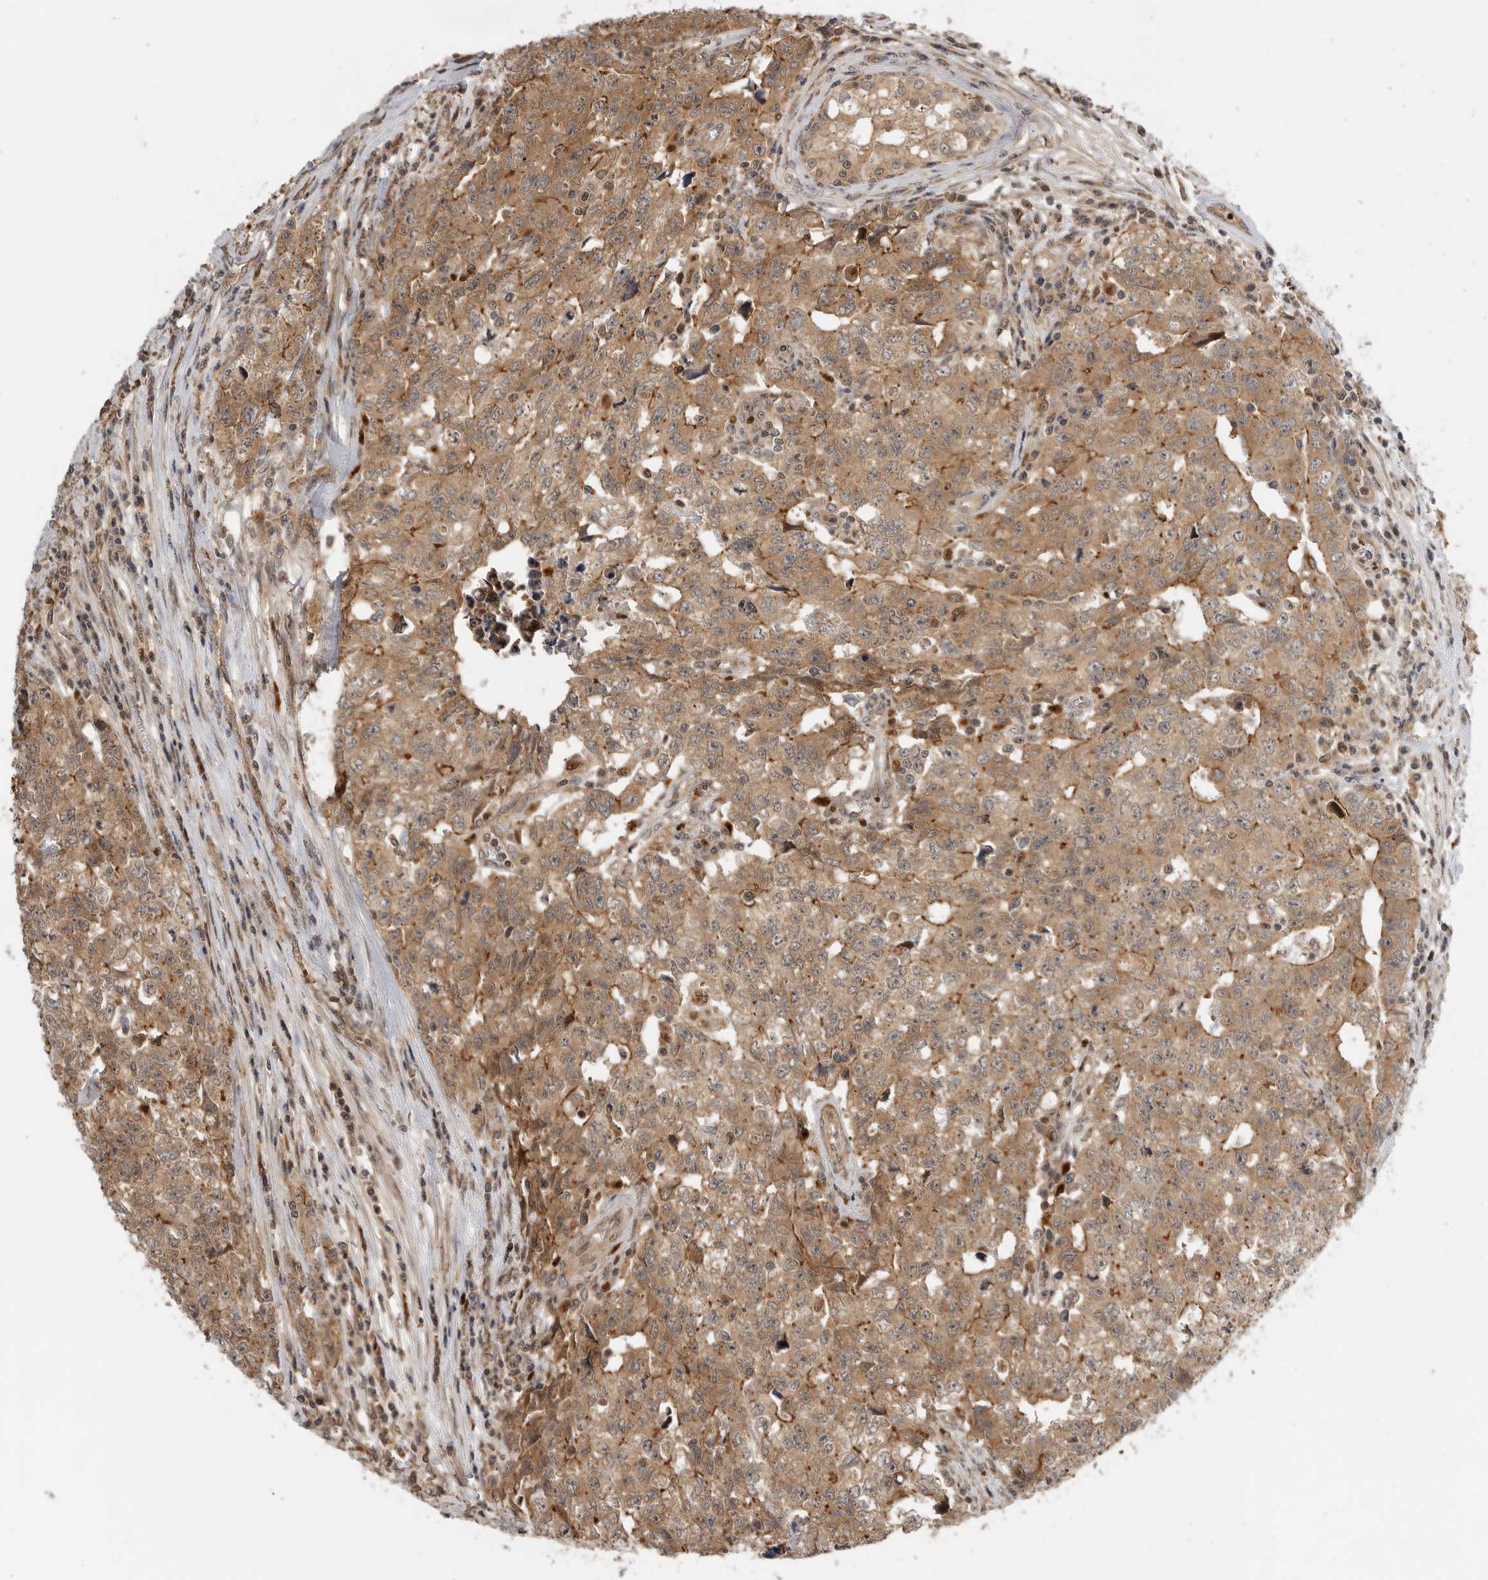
{"staining": {"intensity": "moderate", "quantity": ">75%", "location": "cytoplasmic/membranous"}, "tissue": "testis cancer", "cell_type": "Tumor cells", "image_type": "cancer", "snomed": [{"axis": "morphology", "description": "Carcinoma, Embryonal, NOS"}, {"axis": "topography", "description": "Testis"}], "caption": "Tumor cells exhibit moderate cytoplasmic/membranous staining in approximately >75% of cells in testis cancer (embryonal carcinoma).", "gene": "STRAP", "patient": {"sex": "male", "age": 28}}